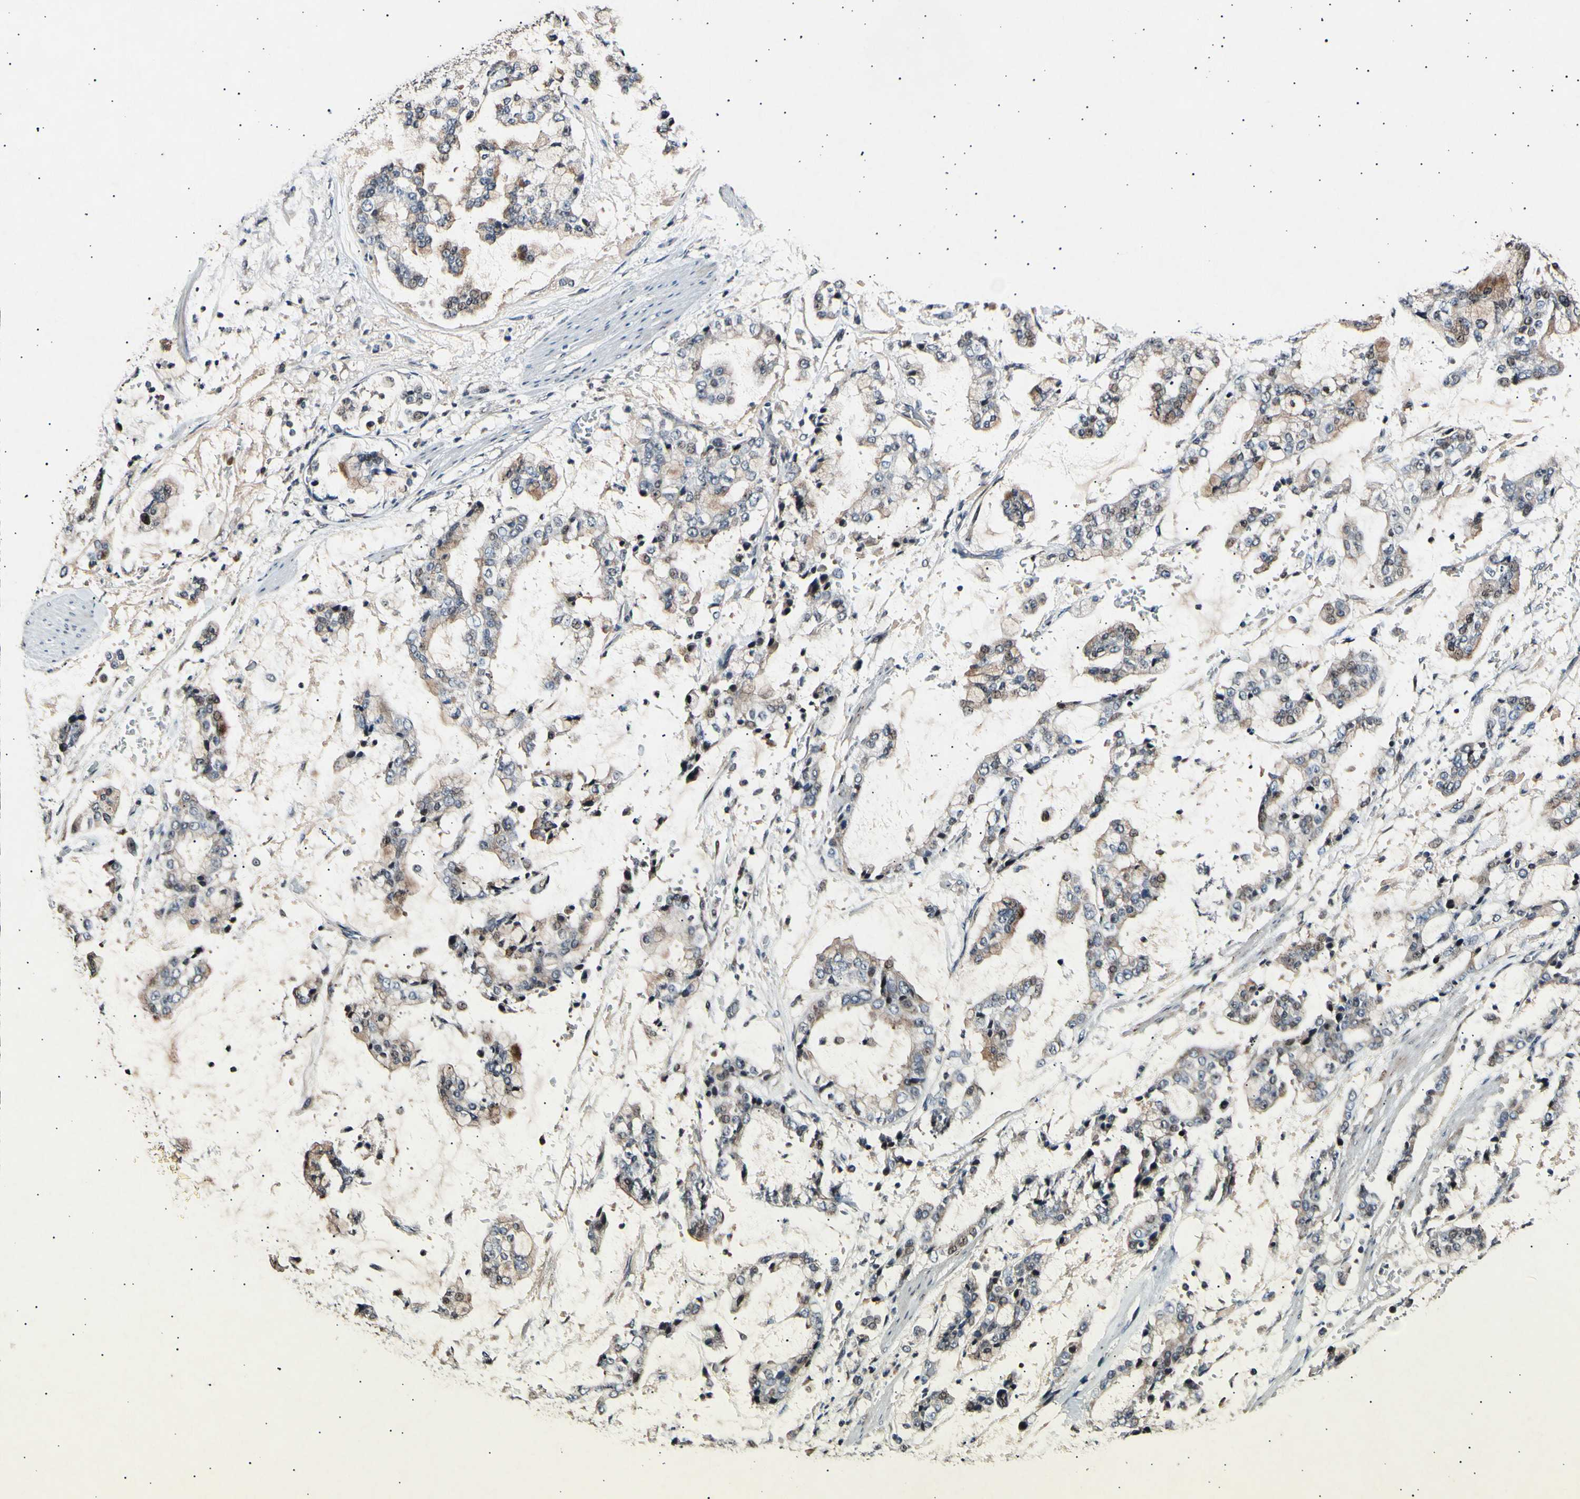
{"staining": {"intensity": "moderate", "quantity": "25%-75%", "location": "cytoplasmic/membranous"}, "tissue": "stomach cancer", "cell_type": "Tumor cells", "image_type": "cancer", "snomed": [{"axis": "morphology", "description": "Normal tissue, NOS"}, {"axis": "morphology", "description": "Adenocarcinoma, NOS"}, {"axis": "topography", "description": "Stomach, upper"}, {"axis": "topography", "description": "Stomach"}], "caption": "Immunohistochemical staining of human stomach adenocarcinoma exhibits medium levels of moderate cytoplasmic/membranous expression in approximately 25%-75% of tumor cells.", "gene": "ADCY3", "patient": {"sex": "male", "age": 76}}